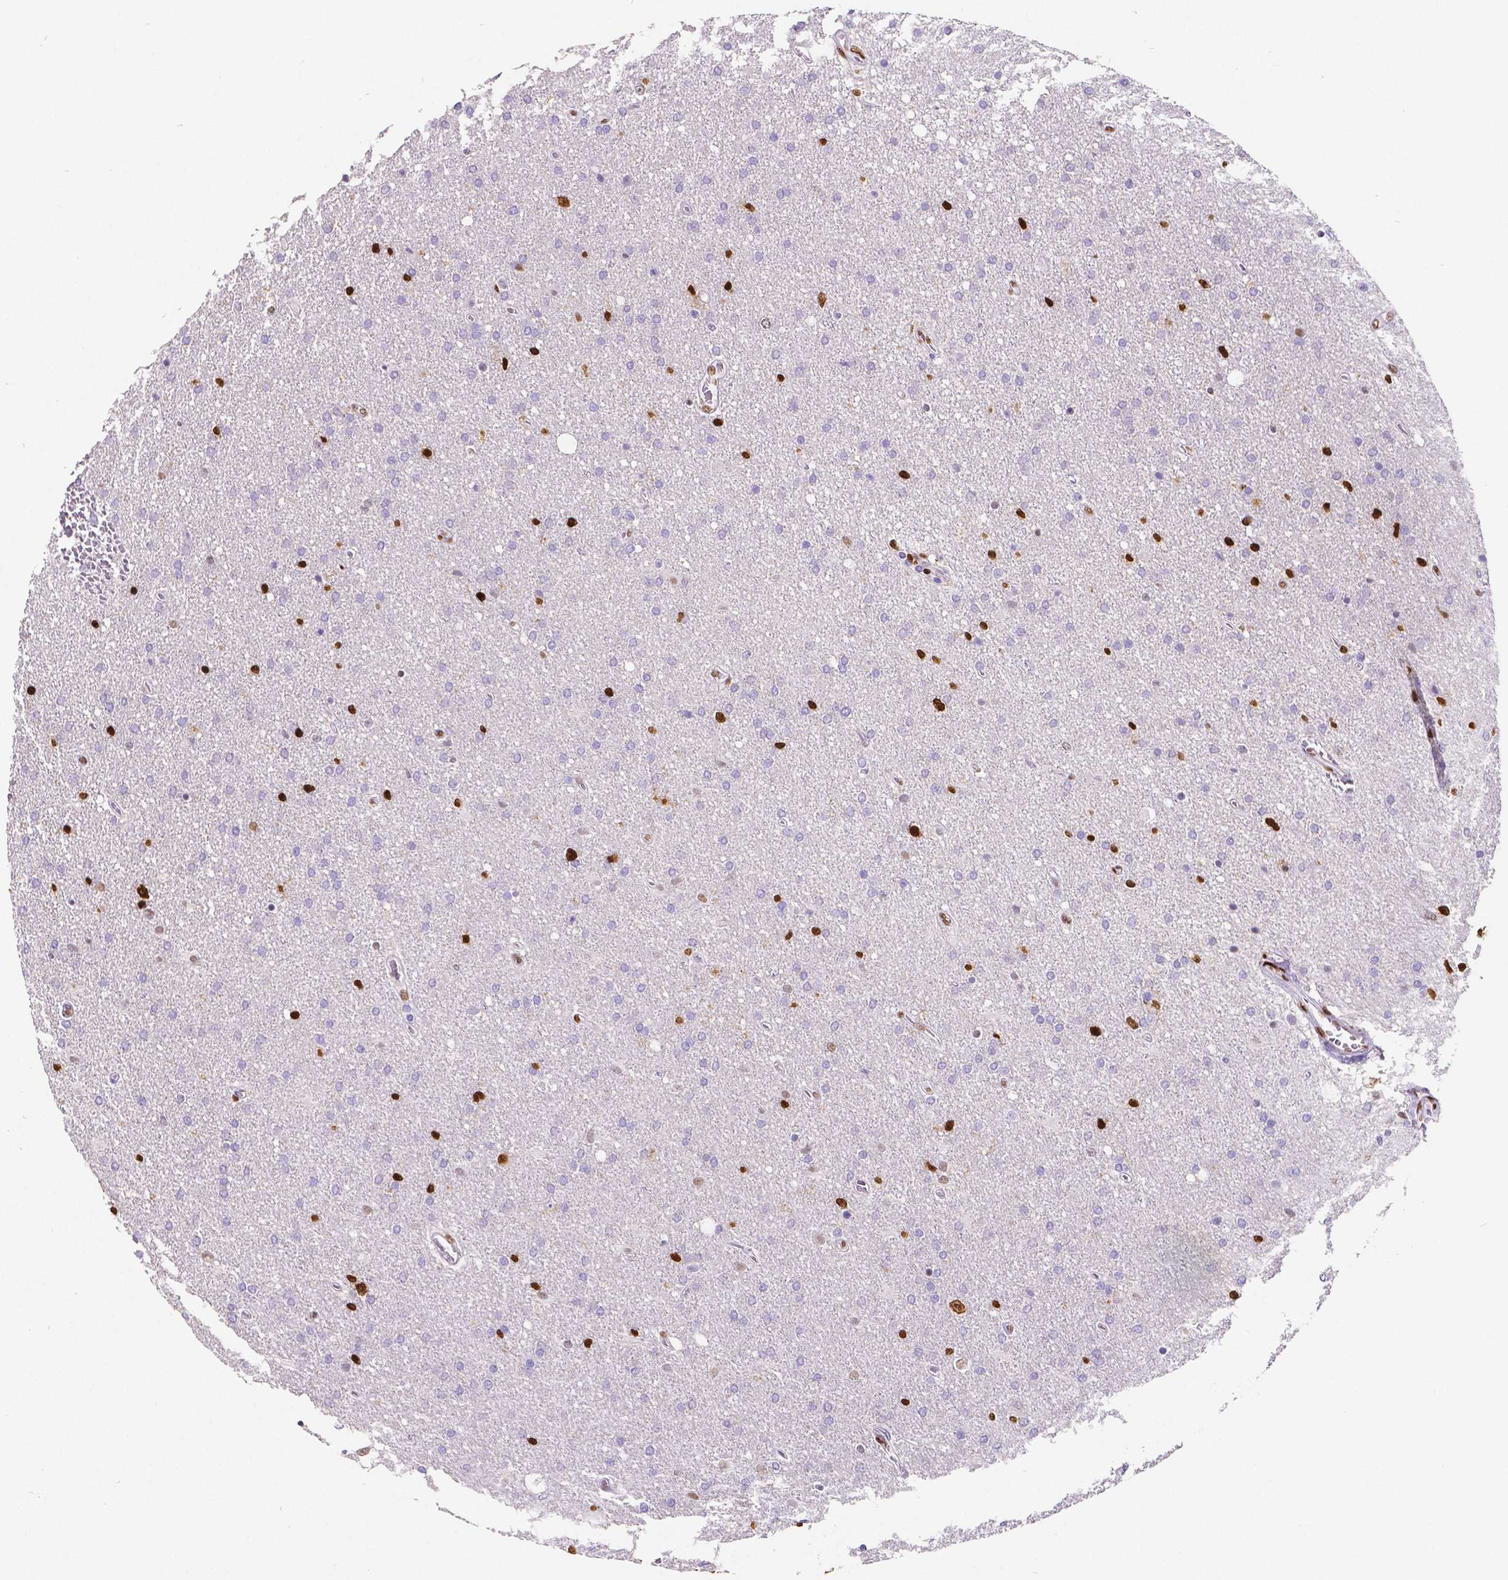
{"staining": {"intensity": "strong", "quantity": "<25%", "location": "nuclear"}, "tissue": "glioma", "cell_type": "Tumor cells", "image_type": "cancer", "snomed": [{"axis": "morphology", "description": "Glioma, malignant, High grade"}, {"axis": "topography", "description": "Cerebral cortex"}], "caption": "Brown immunohistochemical staining in malignant glioma (high-grade) shows strong nuclear positivity in about <25% of tumor cells.", "gene": "MEF2C", "patient": {"sex": "male", "age": 70}}